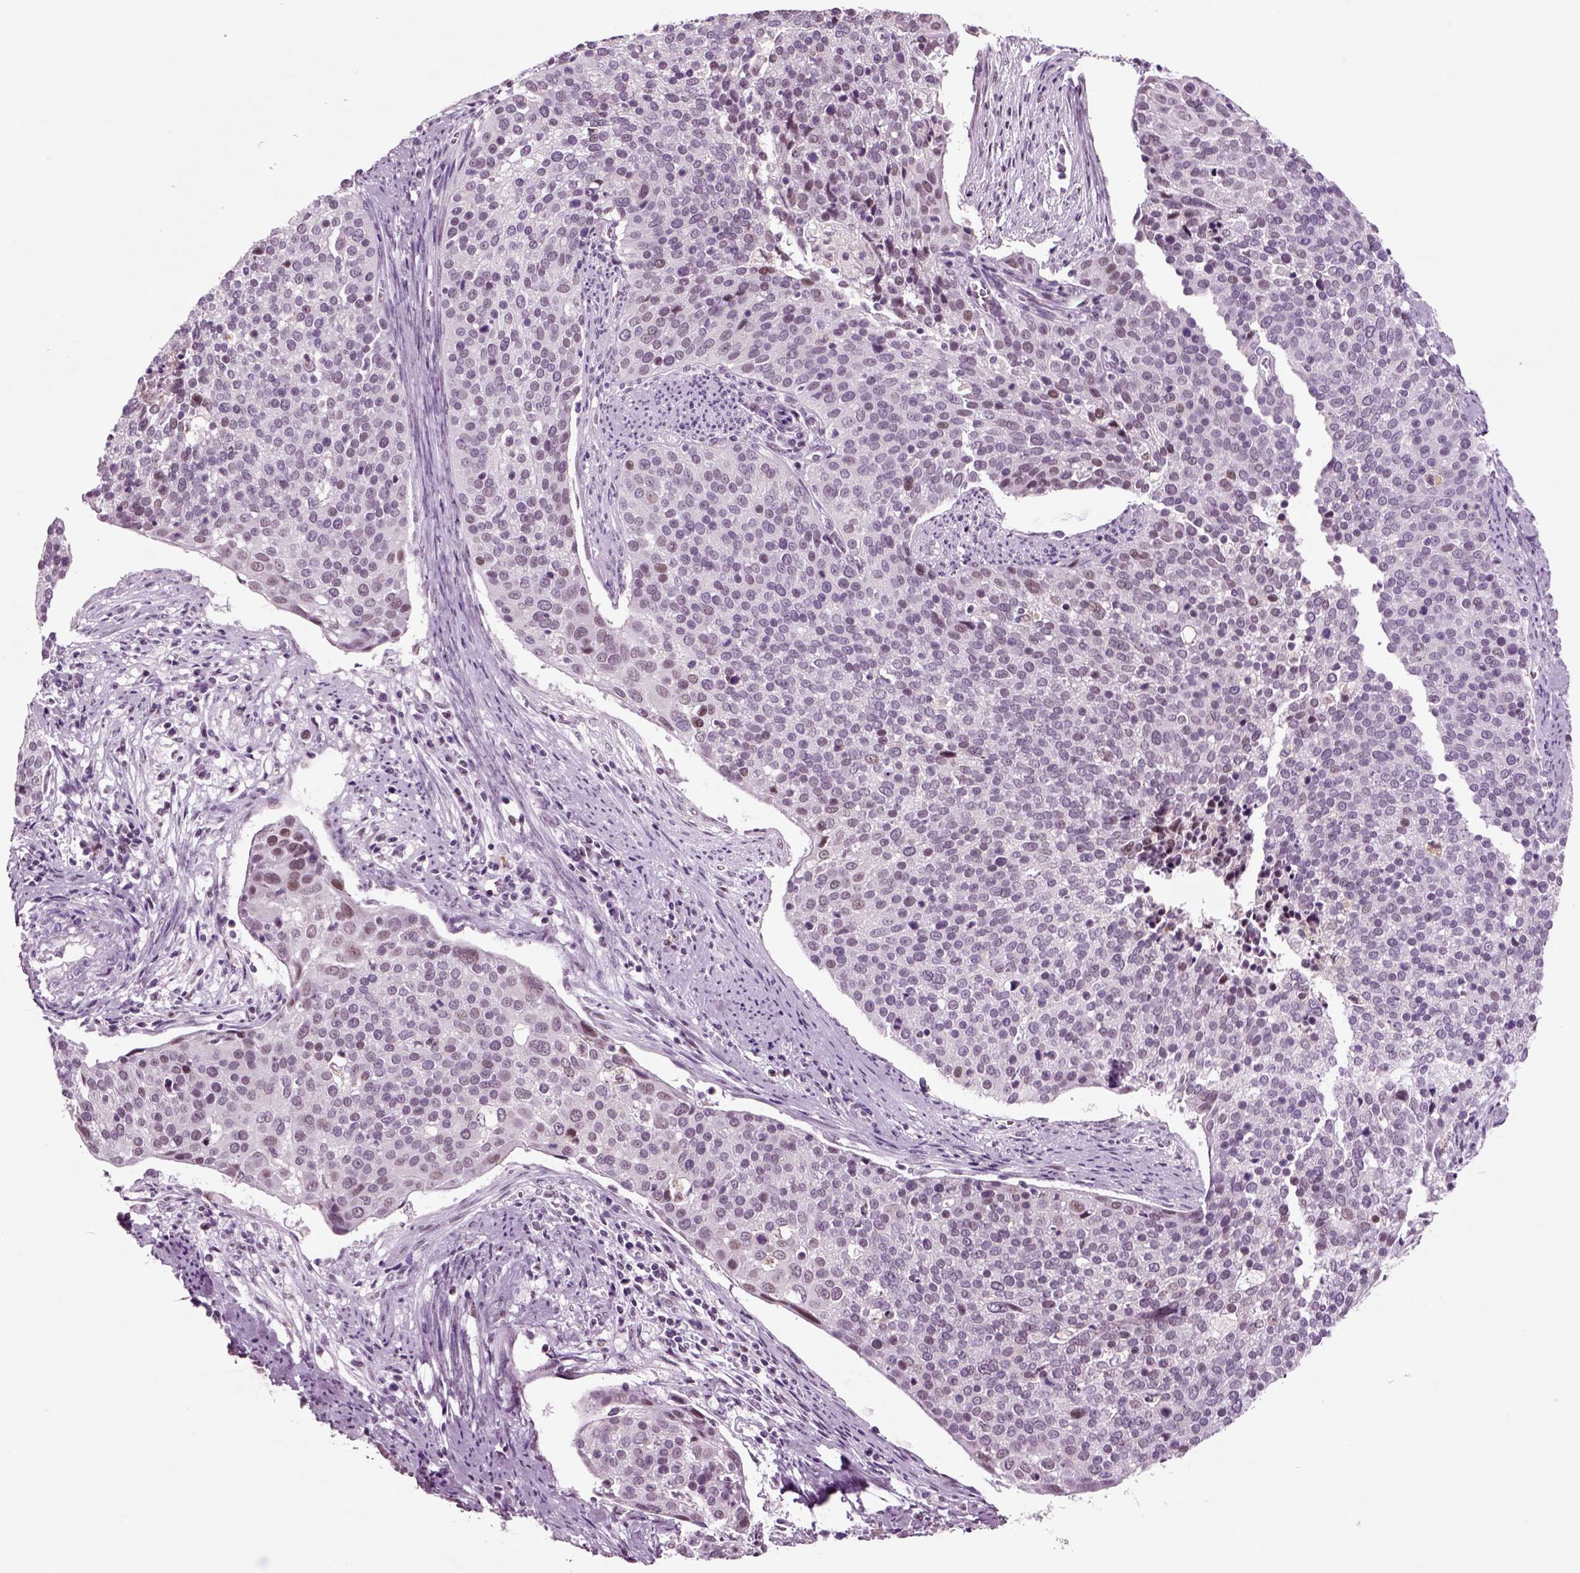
{"staining": {"intensity": "negative", "quantity": "none", "location": "none"}, "tissue": "cervical cancer", "cell_type": "Tumor cells", "image_type": "cancer", "snomed": [{"axis": "morphology", "description": "Squamous cell carcinoma, NOS"}, {"axis": "topography", "description": "Cervix"}], "caption": "Immunohistochemistry micrograph of cervical cancer stained for a protein (brown), which shows no expression in tumor cells.", "gene": "CHGB", "patient": {"sex": "female", "age": 39}}